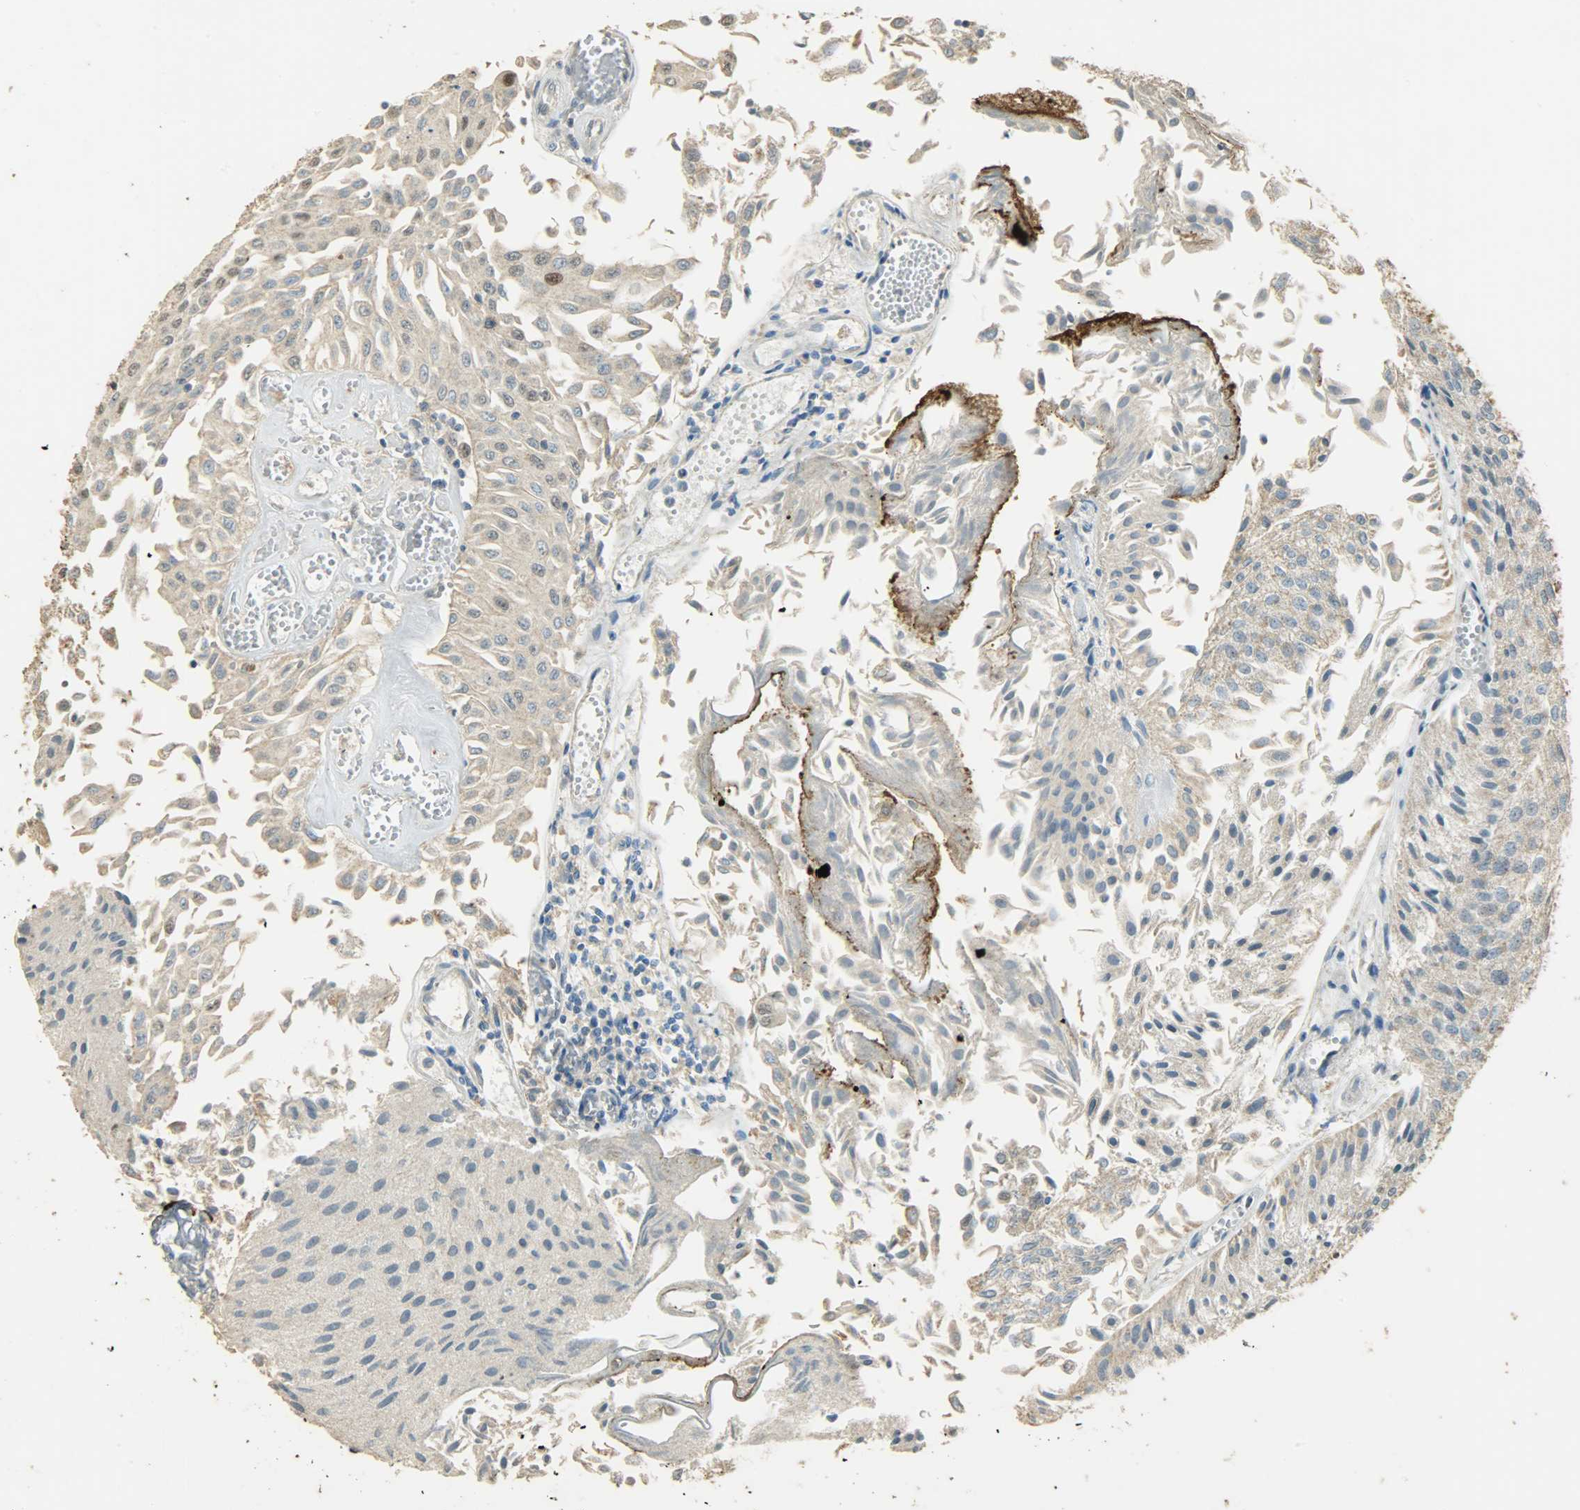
{"staining": {"intensity": "weak", "quantity": ">75%", "location": "cytoplasmic/membranous"}, "tissue": "urothelial cancer", "cell_type": "Tumor cells", "image_type": "cancer", "snomed": [{"axis": "morphology", "description": "Urothelial carcinoma, Low grade"}, {"axis": "topography", "description": "Urinary bladder"}], "caption": "Human urothelial cancer stained with a brown dye exhibits weak cytoplasmic/membranous positive positivity in about >75% of tumor cells.", "gene": "HDHD5", "patient": {"sex": "male", "age": 86}}